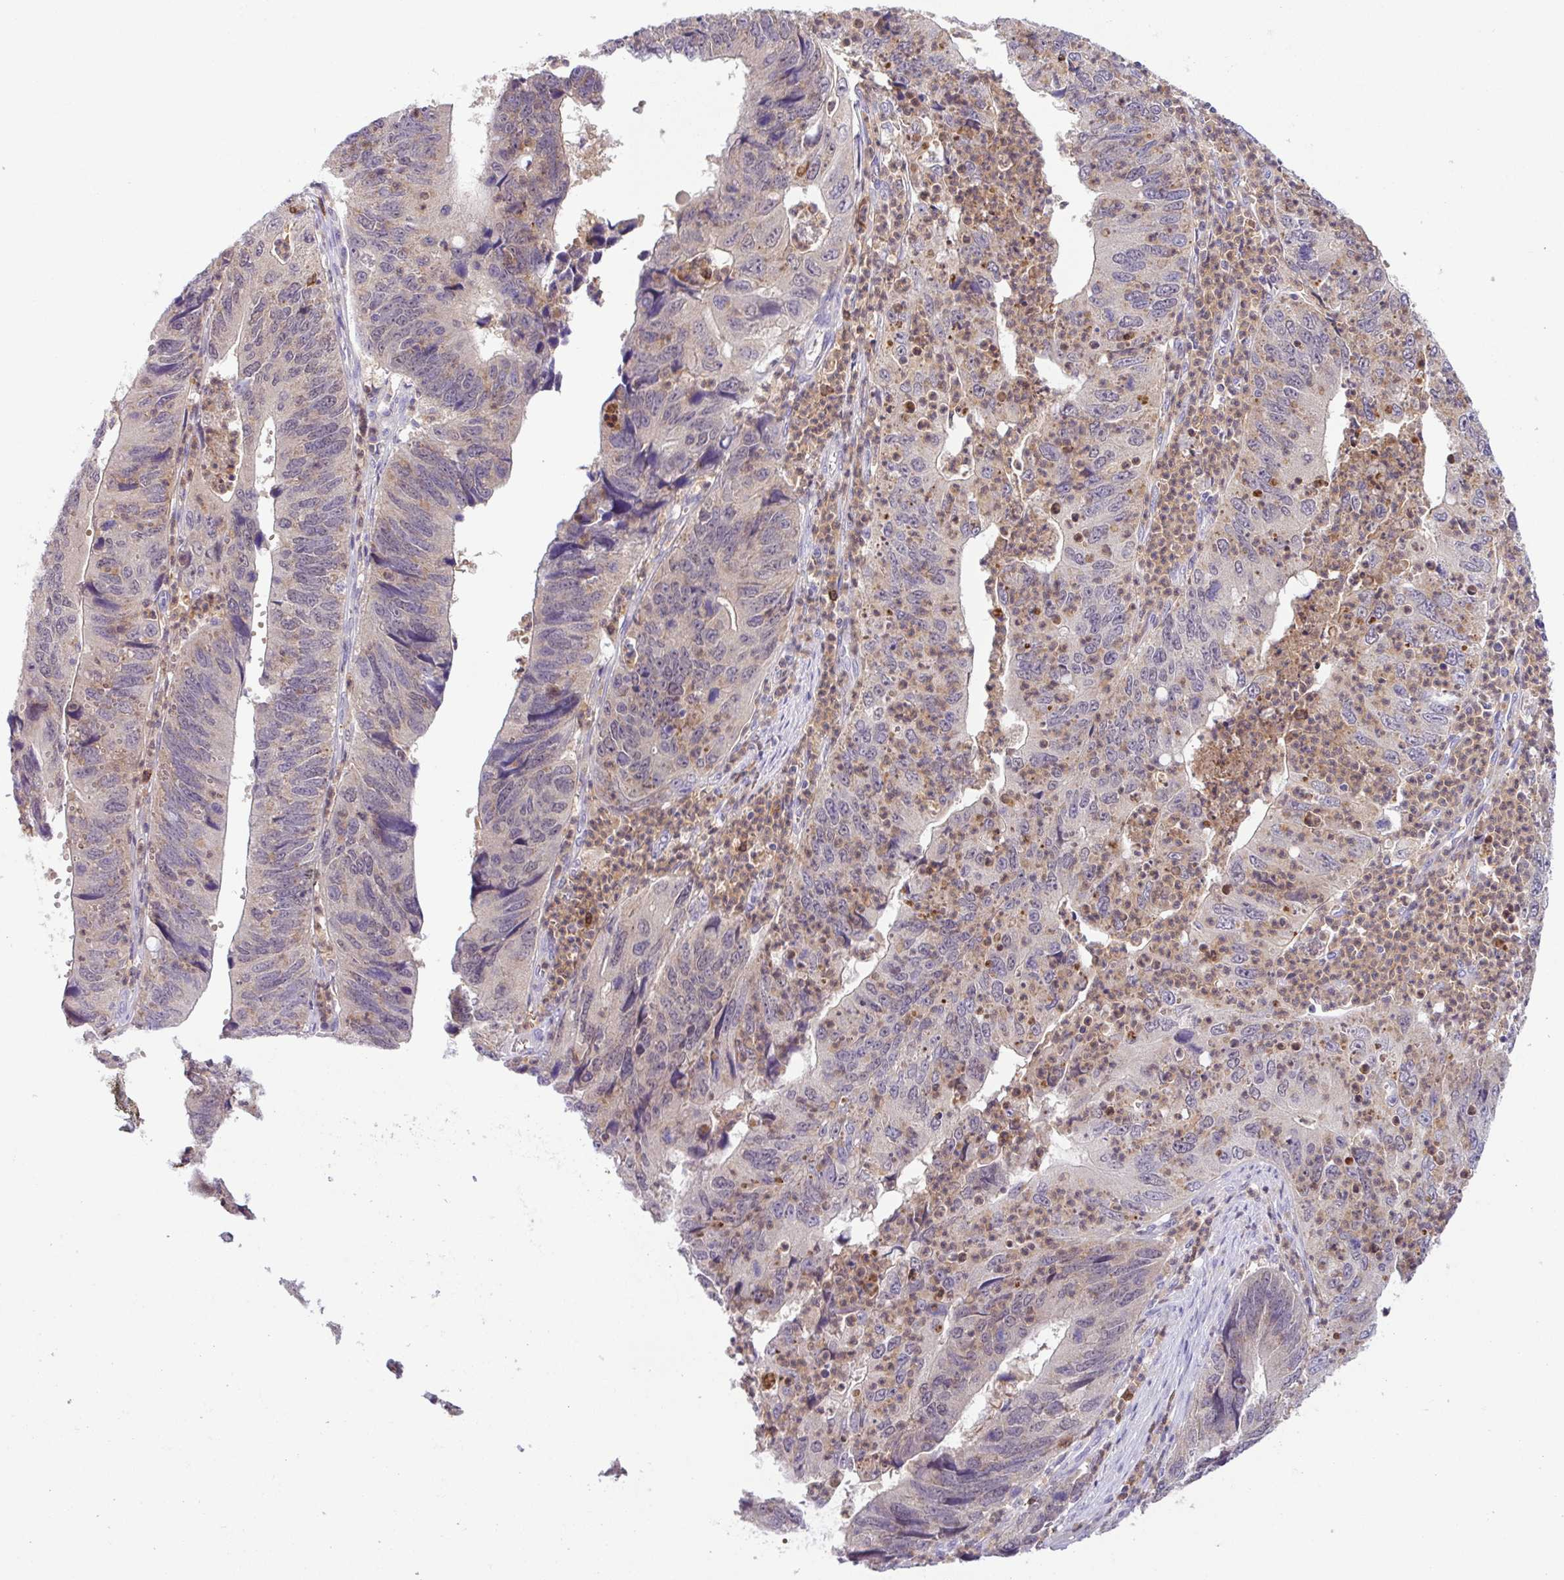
{"staining": {"intensity": "weak", "quantity": "25%-75%", "location": "cytoplasmic/membranous,nuclear"}, "tissue": "stomach cancer", "cell_type": "Tumor cells", "image_type": "cancer", "snomed": [{"axis": "morphology", "description": "Adenocarcinoma, NOS"}, {"axis": "topography", "description": "Stomach"}], "caption": "Human stomach cancer (adenocarcinoma) stained with a protein marker exhibits weak staining in tumor cells.", "gene": "TONSL", "patient": {"sex": "male", "age": 59}}